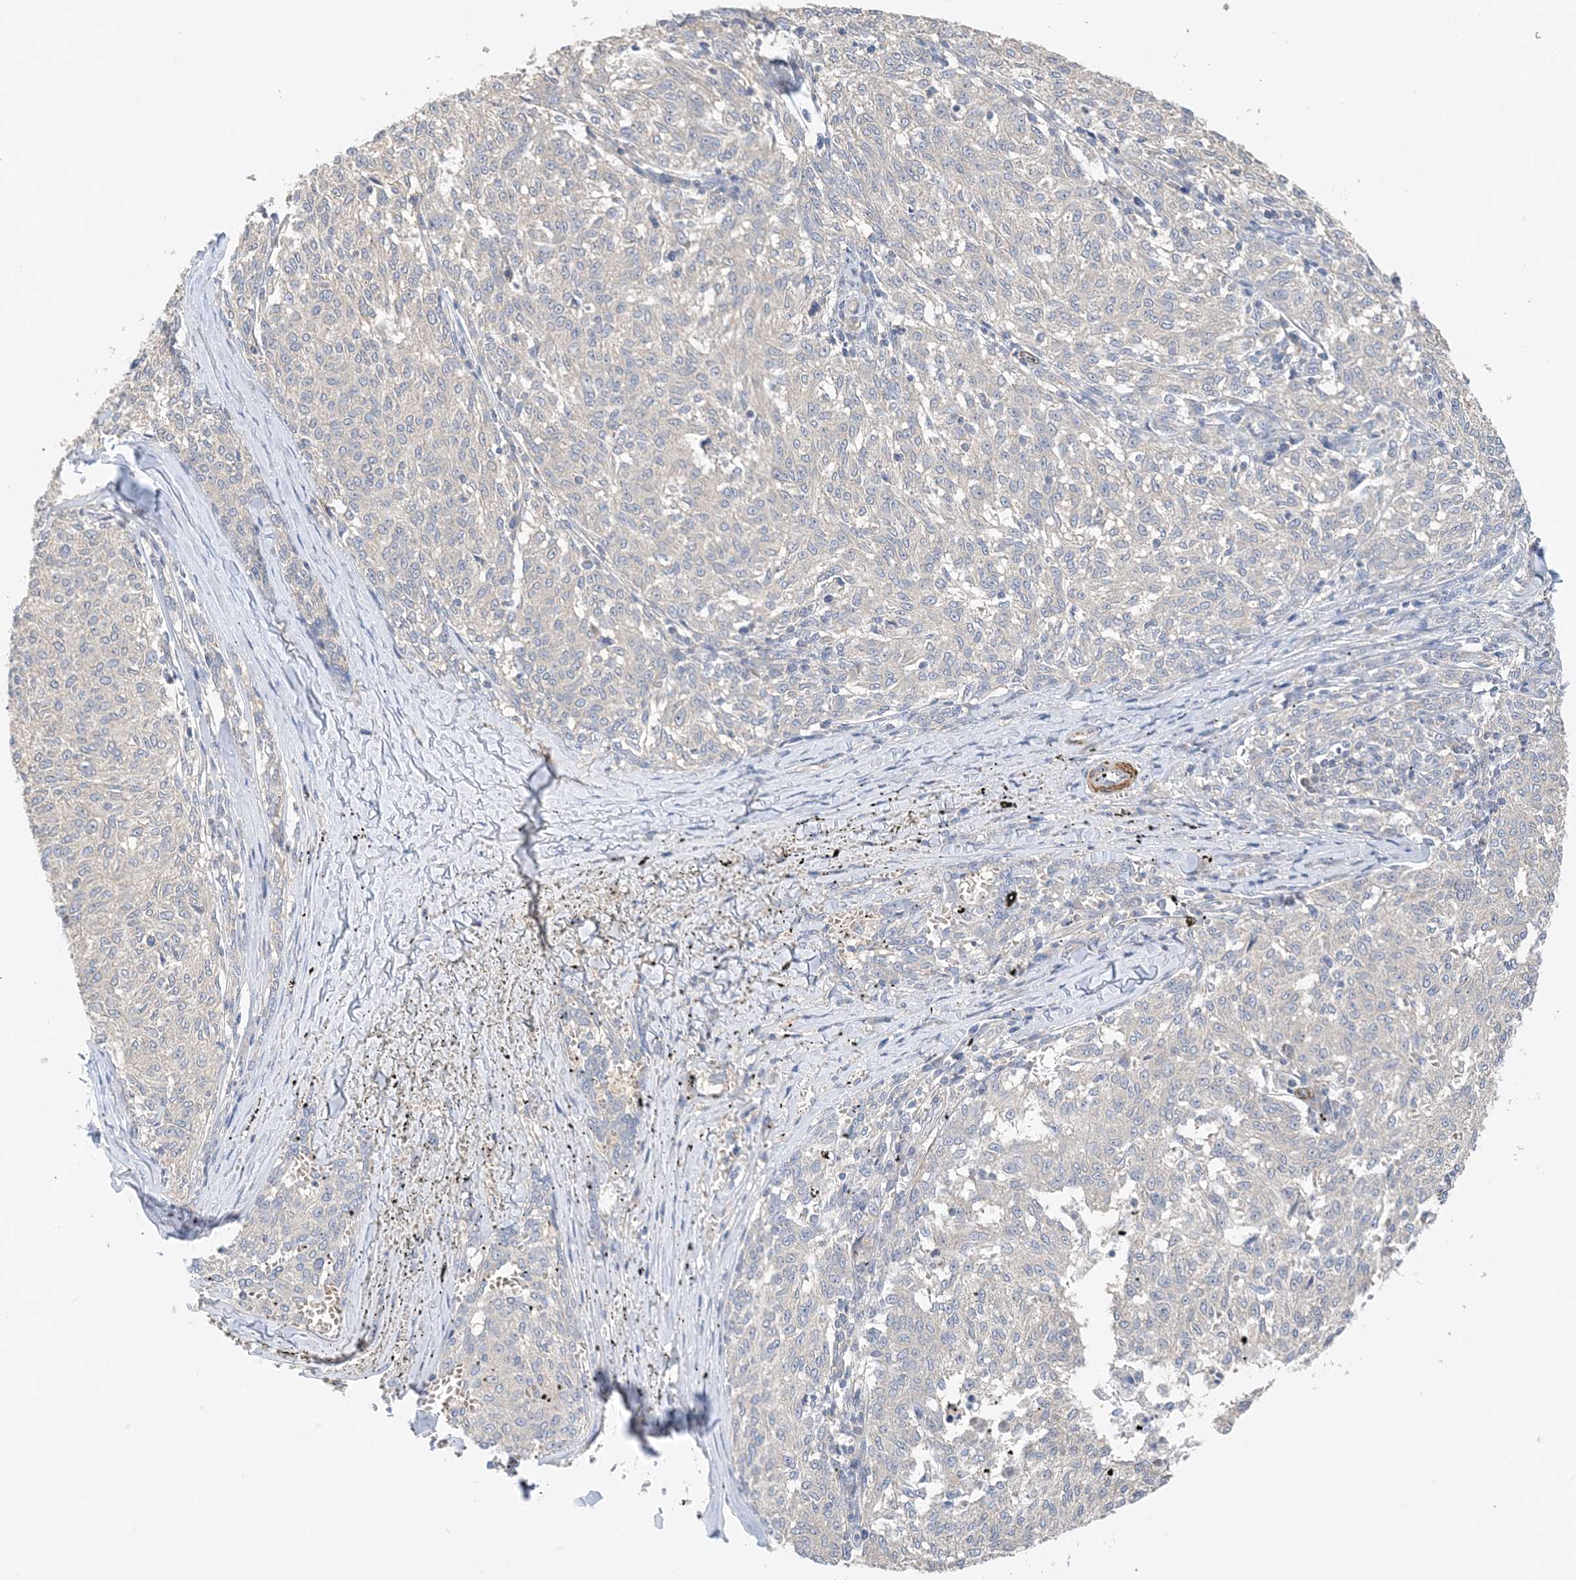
{"staining": {"intensity": "negative", "quantity": "none", "location": "none"}, "tissue": "melanoma", "cell_type": "Tumor cells", "image_type": "cancer", "snomed": [{"axis": "morphology", "description": "Malignant melanoma, NOS"}, {"axis": "topography", "description": "Skin"}], "caption": "IHC of human malignant melanoma reveals no staining in tumor cells. (DAB immunohistochemistry (IHC) visualized using brightfield microscopy, high magnification).", "gene": "KIFBP", "patient": {"sex": "female", "age": 72}}